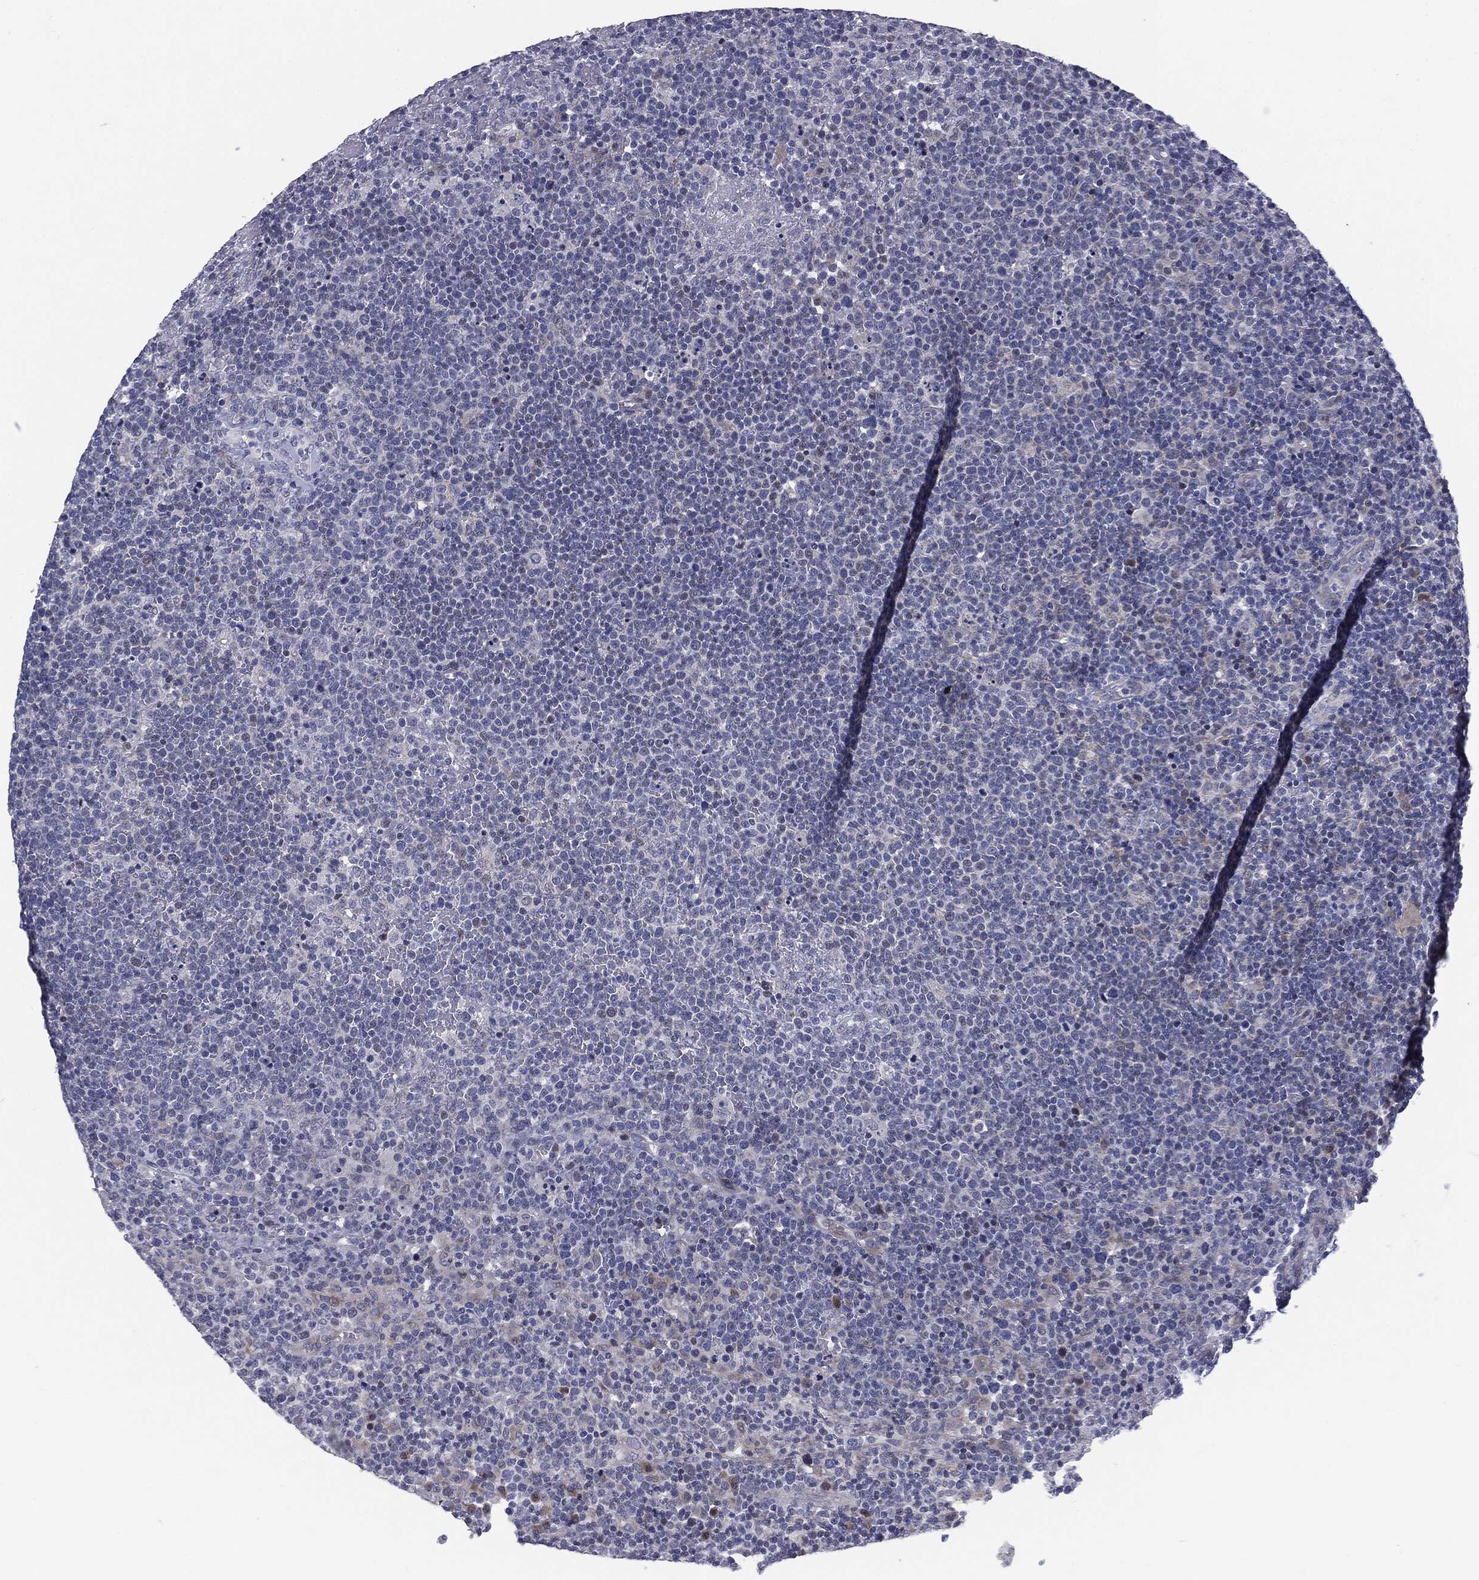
{"staining": {"intensity": "negative", "quantity": "none", "location": "none"}, "tissue": "lymphoma", "cell_type": "Tumor cells", "image_type": "cancer", "snomed": [{"axis": "morphology", "description": "Malignant lymphoma, non-Hodgkin's type, High grade"}, {"axis": "topography", "description": "Lymph node"}], "caption": "High-grade malignant lymphoma, non-Hodgkin's type was stained to show a protein in brown. There is no significant positivity in tumor cells. (DAB (3,3'-diaminobenzidine) immunohistochemistry (IHC), high magnification).", "gene": "KRT5", "patient": {"sex": "male", "age": 61}}